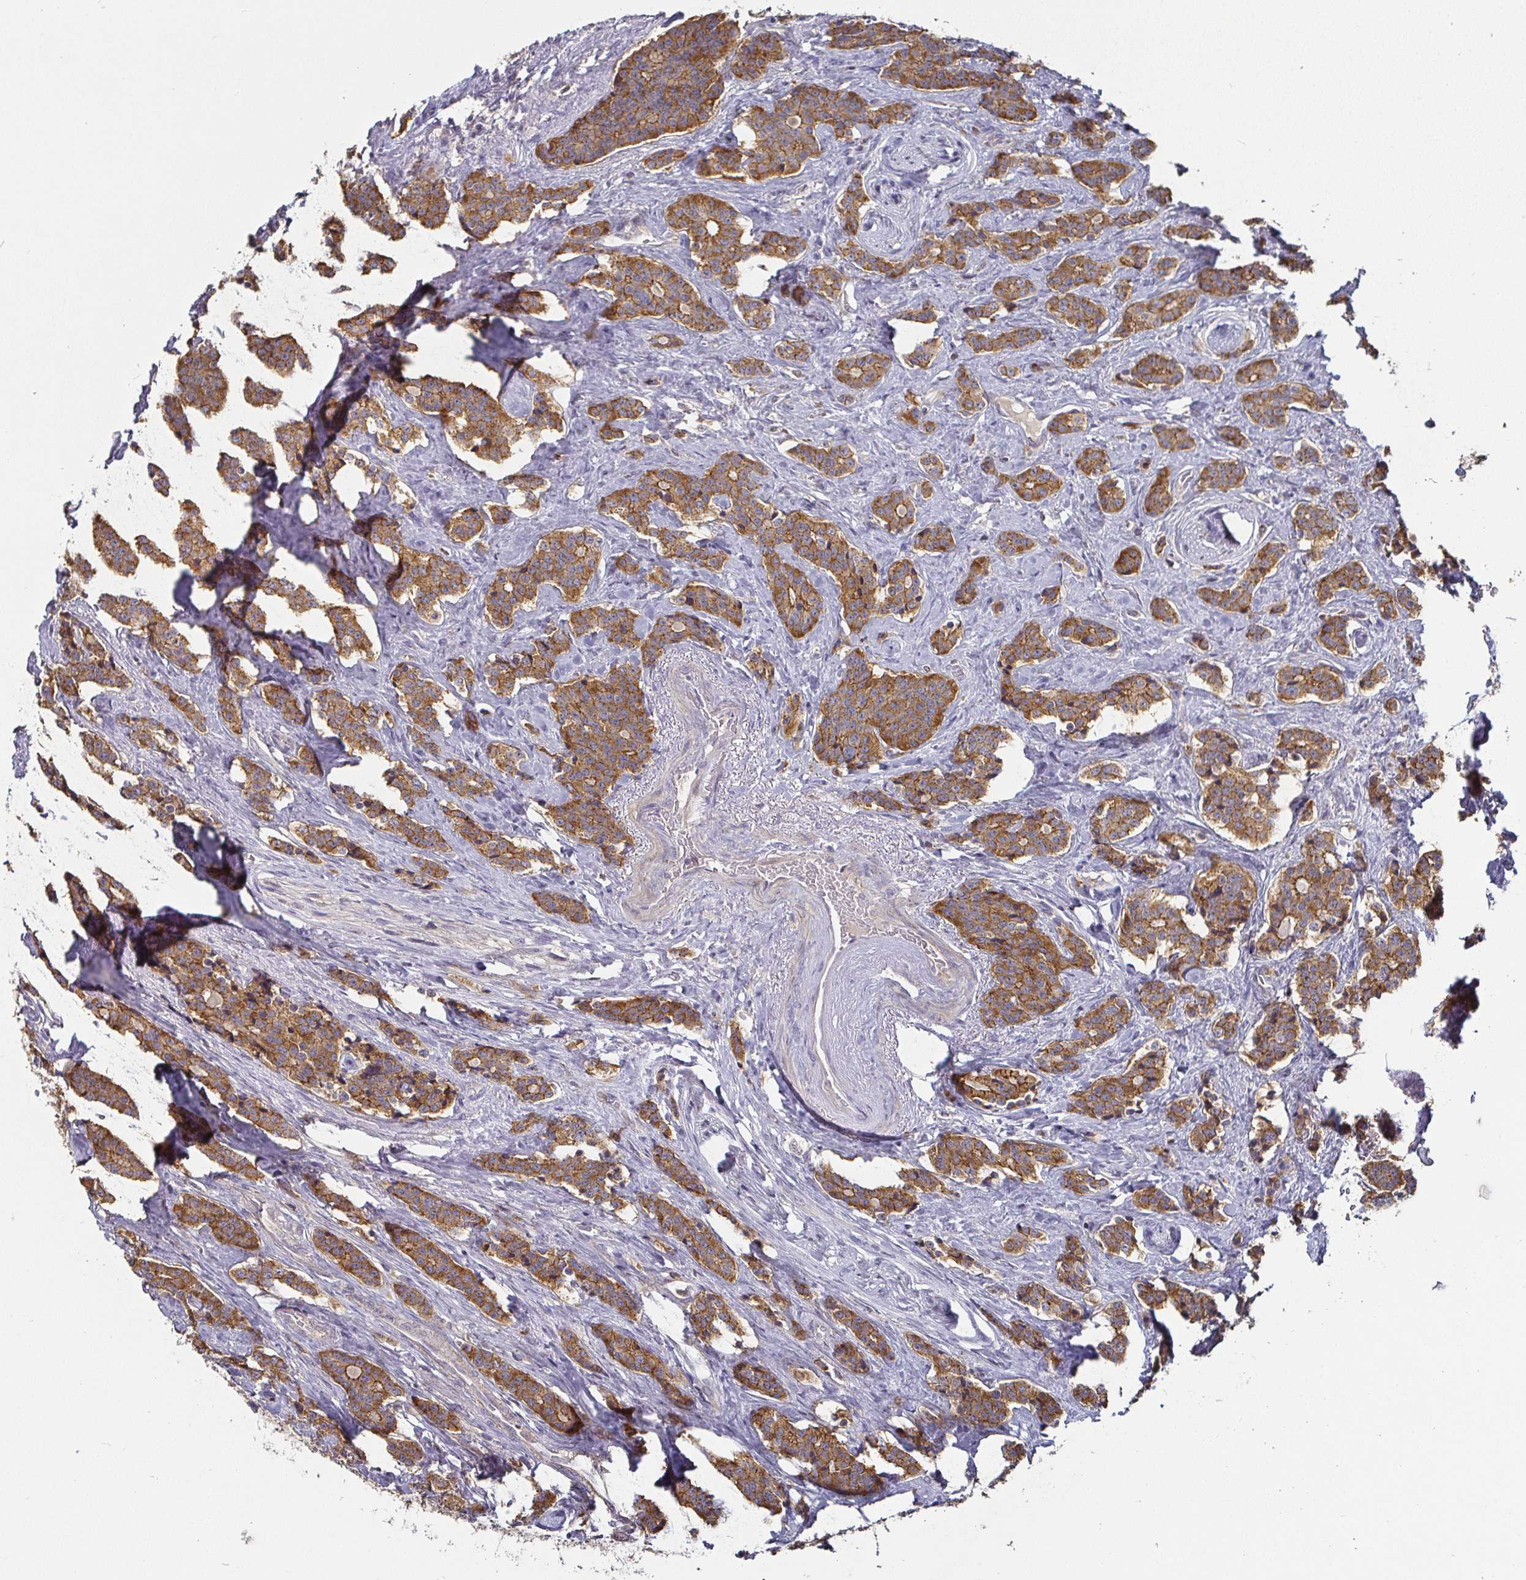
{"staining": {"intensity": "moderate", "quantity": ">75%", "location": "cytoplasmic/membranous"}, "tissue": "carcinoid", "cell_type": "Tumor cells", "image_type": "cancer", "snomed": [{"axis": "morphology", "description": "Carcinoid, malignant, NOS"}, {"axis": "topography", "description": "Small intestine"}], "caption": "An immunohistochemistry (IHC) histopathology image of neoplastic tissue is shown. Protein staining in brown labels moderate cytoplasmic/membranous positivity in carcinoid within tumor cells.", "gene": "CDH18", "patient": {"sex": "female", "age": 73}}